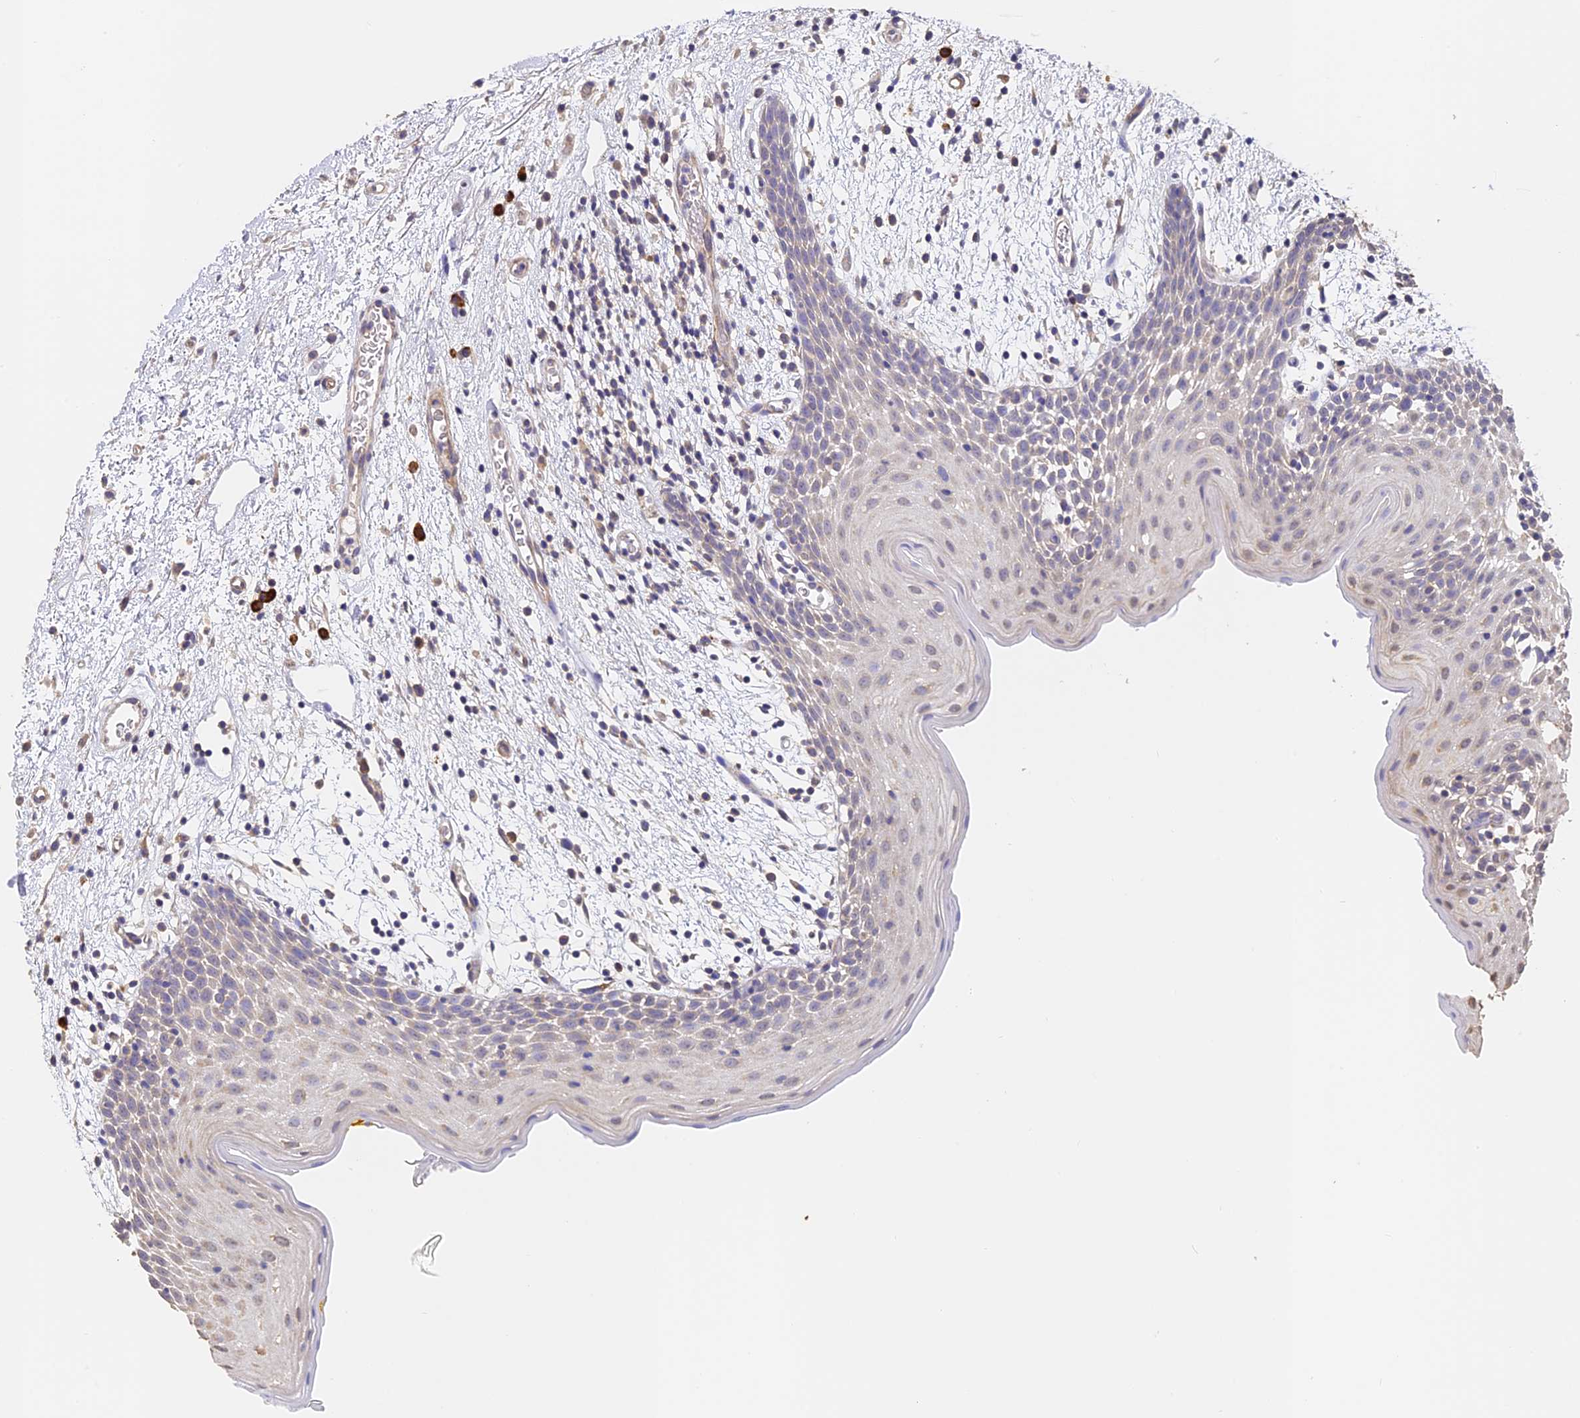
{"staining": {"intensity": "moderate", "quantity": "<25%", "location": "cytoplasmic/membranous"}, "tissue": "oral mucosa", "cell_type": "Squamous epithelial cells", "image_type": "normal", "snomed": [{"axis": "morphology", "description": "Normal tissue, NOS"}, {"axis": "topography", "description": "Skeletal muscle"}, {"axis": "topography", "description": "Oral tissue"}, {"axis": "topography", "description": "Salivary gland"}, {"axis": "topography", "description": "Peripheral nerve tissue"}], "caption": "A photomicrograph of oral mucosa stained for a protein reveals moderate cytoplasmic/membranous brown staining in squamous epithelial cells. The protein of interest is shown in brown color, while the nuclei are stained blue.", "gene": "SLC11A1", "patient": {"sex": "male", "age": 54}}